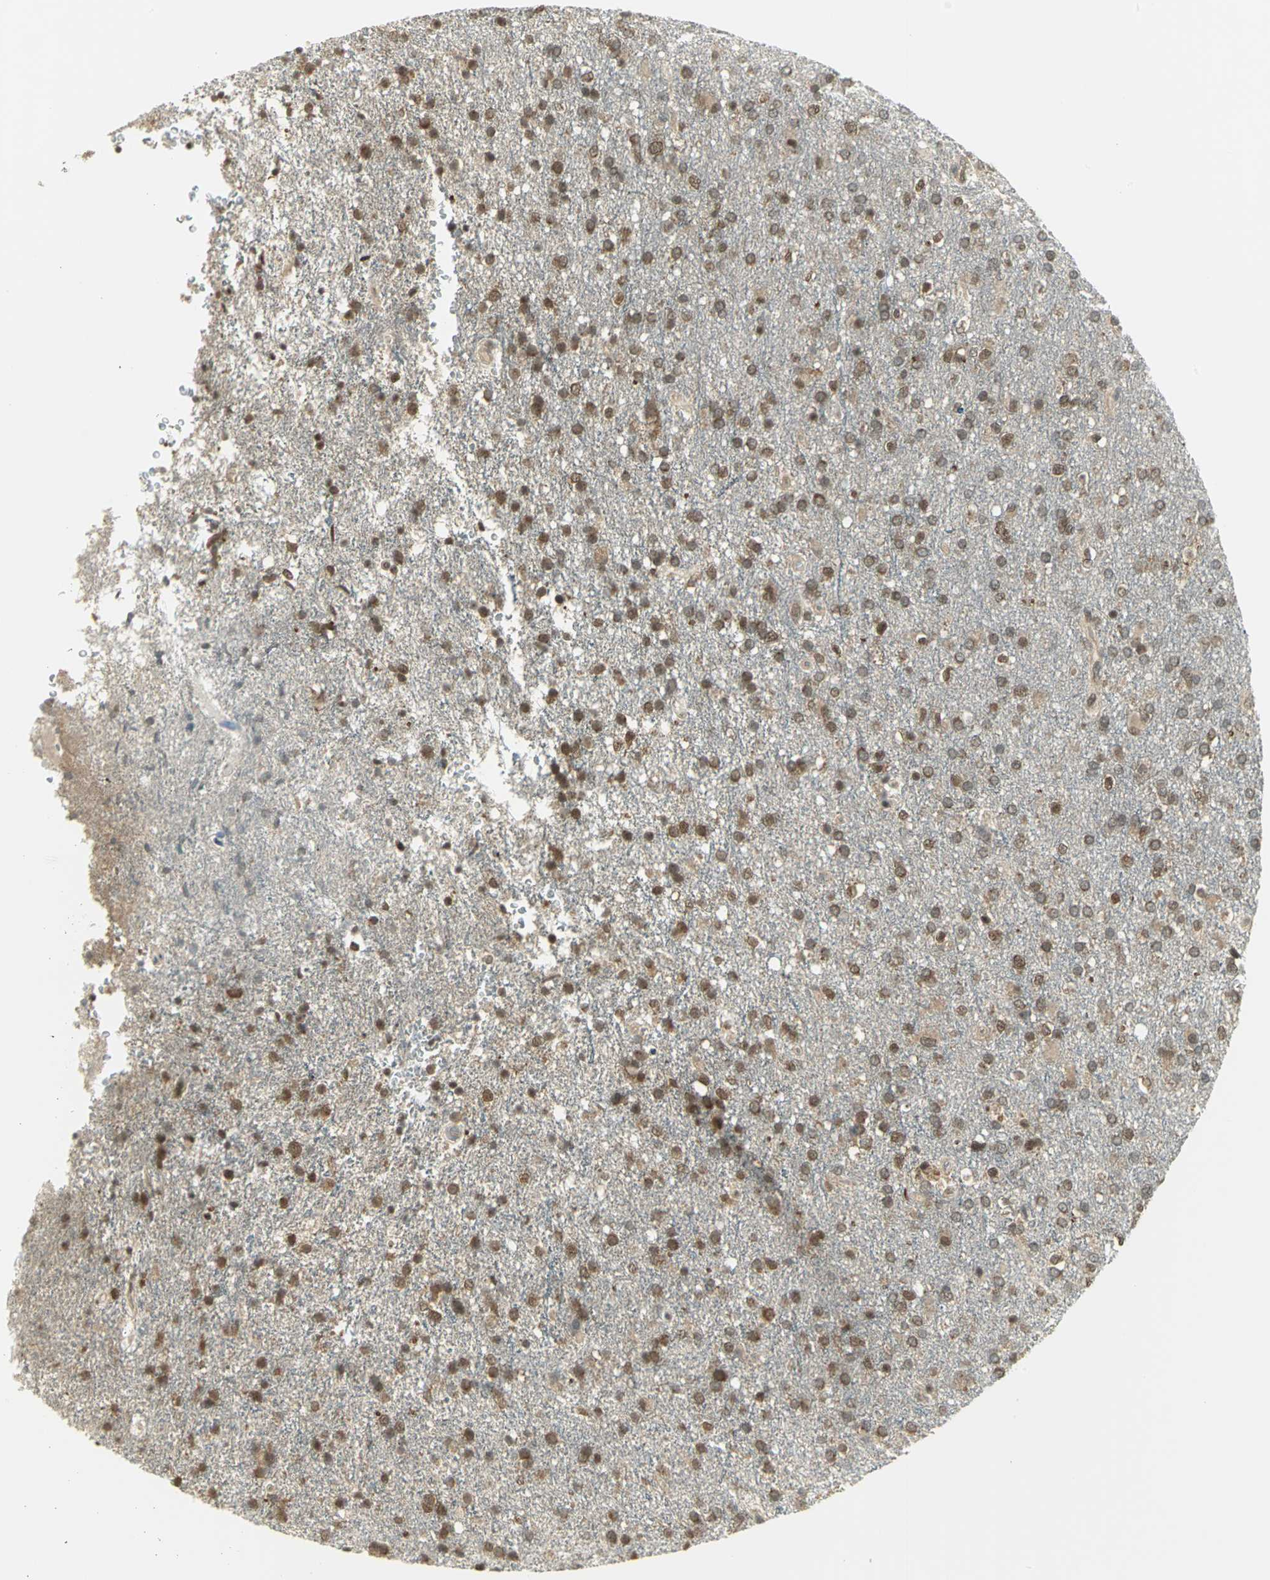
{"staining": {"intensity": "moderate", "quantity": ">75%", "location": "cytoplasmic/membranous,nuclear"}, "tissue": "glioma", "cell_type": "Tumor cells", "image_type": "cancer", "snomed": [{"axis": "morphology", "description": "Glioma, malignant, High grade"}, {"axis": "topography", "description": "Brain"}], "caption": "Moderate cytoplasmic/membranous and nuclear staining for a protein is present in about >75% of tumor cells of high-grade glioma (malignant) using IHC.", "gene": "CDC34", "patient": {"sex": "male", "age": 33}}